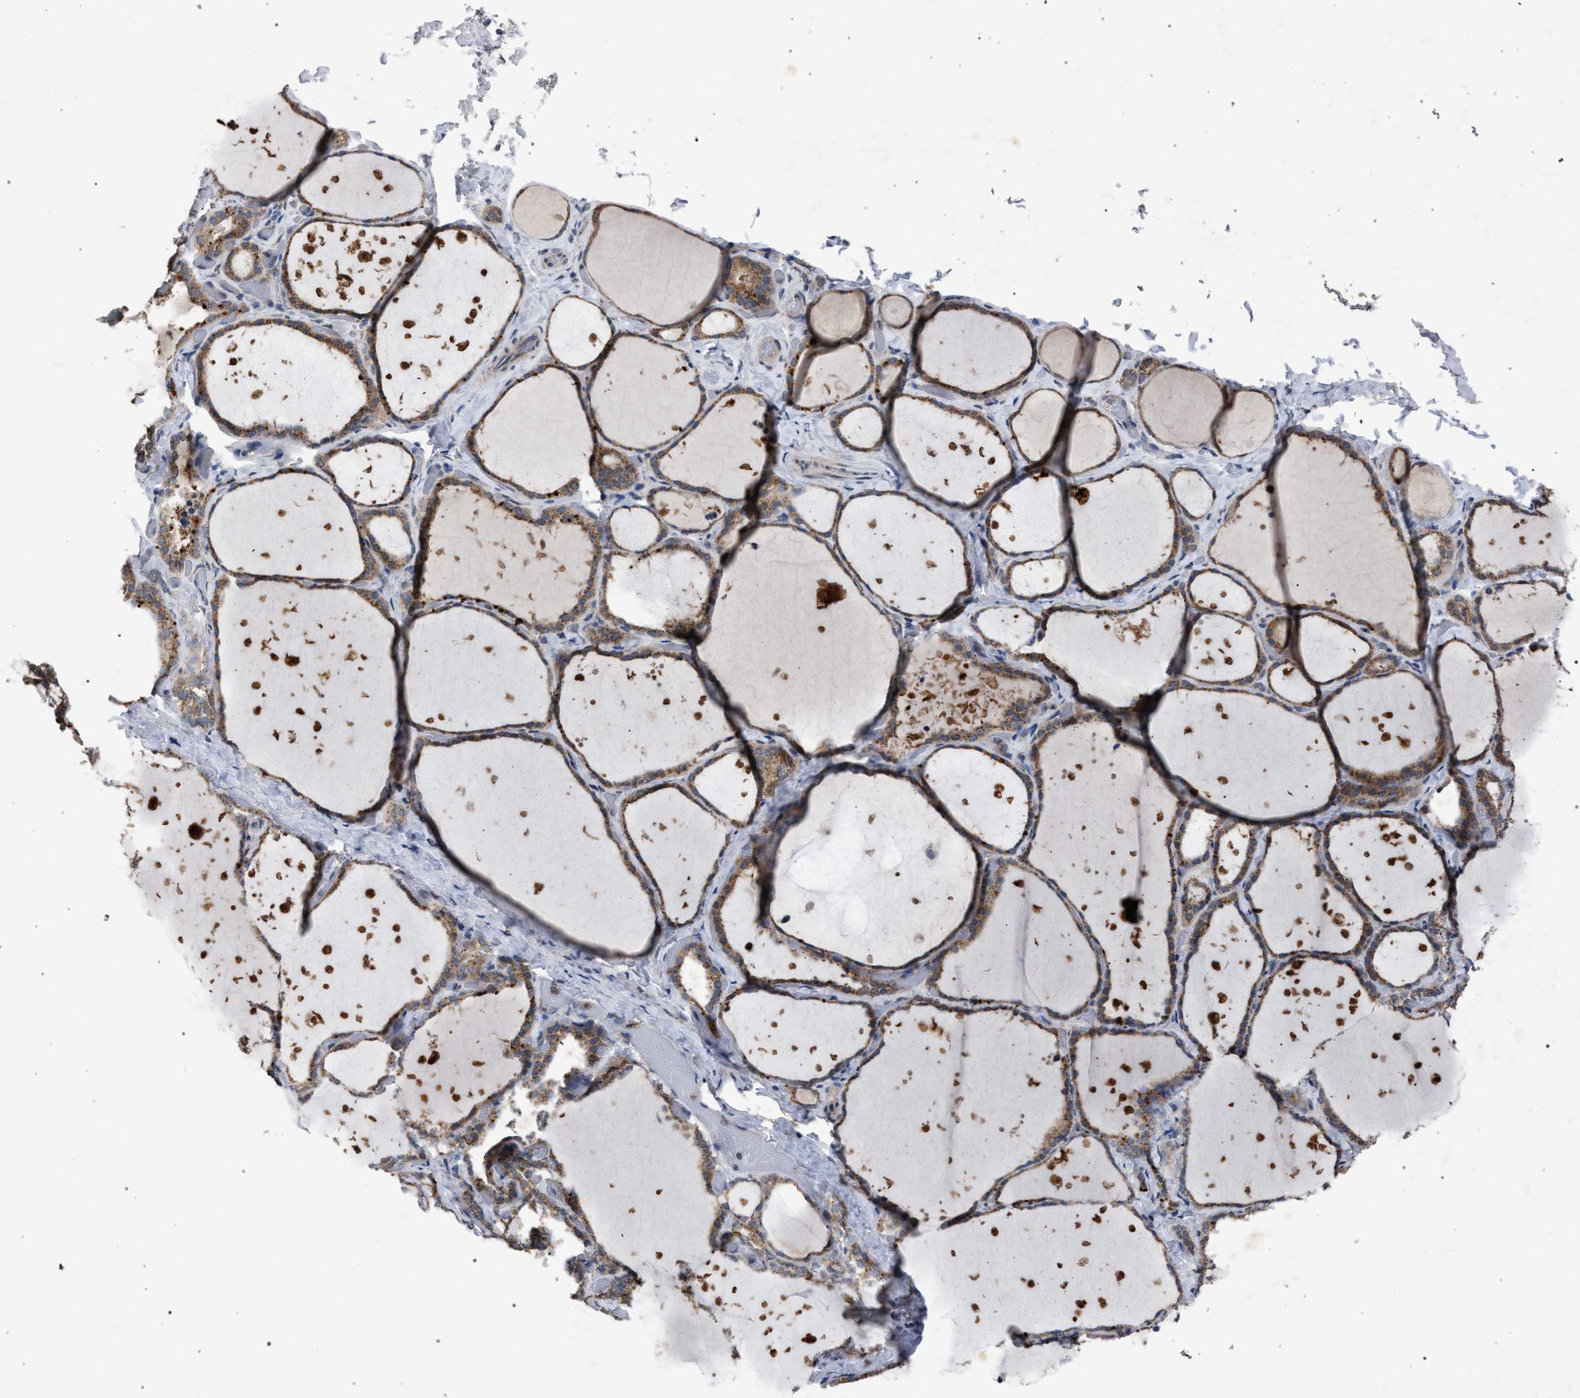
{"staining": {"intensity": "moderate", "quantity": ">75%", "location": "cytoplasmic/membranous"}, "tissue": "thyroid gland", "cell_type": "Glandular cells", "image_type": "normal", "snomed": [{"axis": "morphology", "description": "Normal tissue, NOS"}, {"axis": "topography", "description": "Thyroid gland"}], "caption": "This is an image of immunohistochemistry staining of benign thyroid gland, which shows moderate positivity in the cytoplasmic/membranous of glandular cells.", "gene": "HSD17B4", "patient": {"sex": "female", "age": 44}}